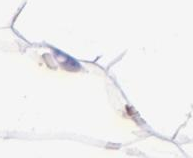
{"staining": {"intensity": "moderate", "quantity": "<25%", "location": "cytoplasmic/membranous"}, "tissue": "adipose tissue", "cell_type": "Adipocytes", "image_type": "normal", "snomed": [{"axis": "morphology", "description": "Normal tissue, NOS"}, {"axis": "morphology", "description": "Duct carcinoma"}, {"axis": "topography", "description": "Breast"}, {"axis": "topography", "description": "Adipose tissue"}], "caption": "A low amount of moderate cytoplasmic/membranous positivity is seen in about <25% of adipocytes in unremarkable adipose tissue. (DAB (3,3'-diaminobenzidine) = brown stain, brightfield microscopy at high magnification).", "gene": "SIRPA", "patient": {"sex": "female", "age": 37}}